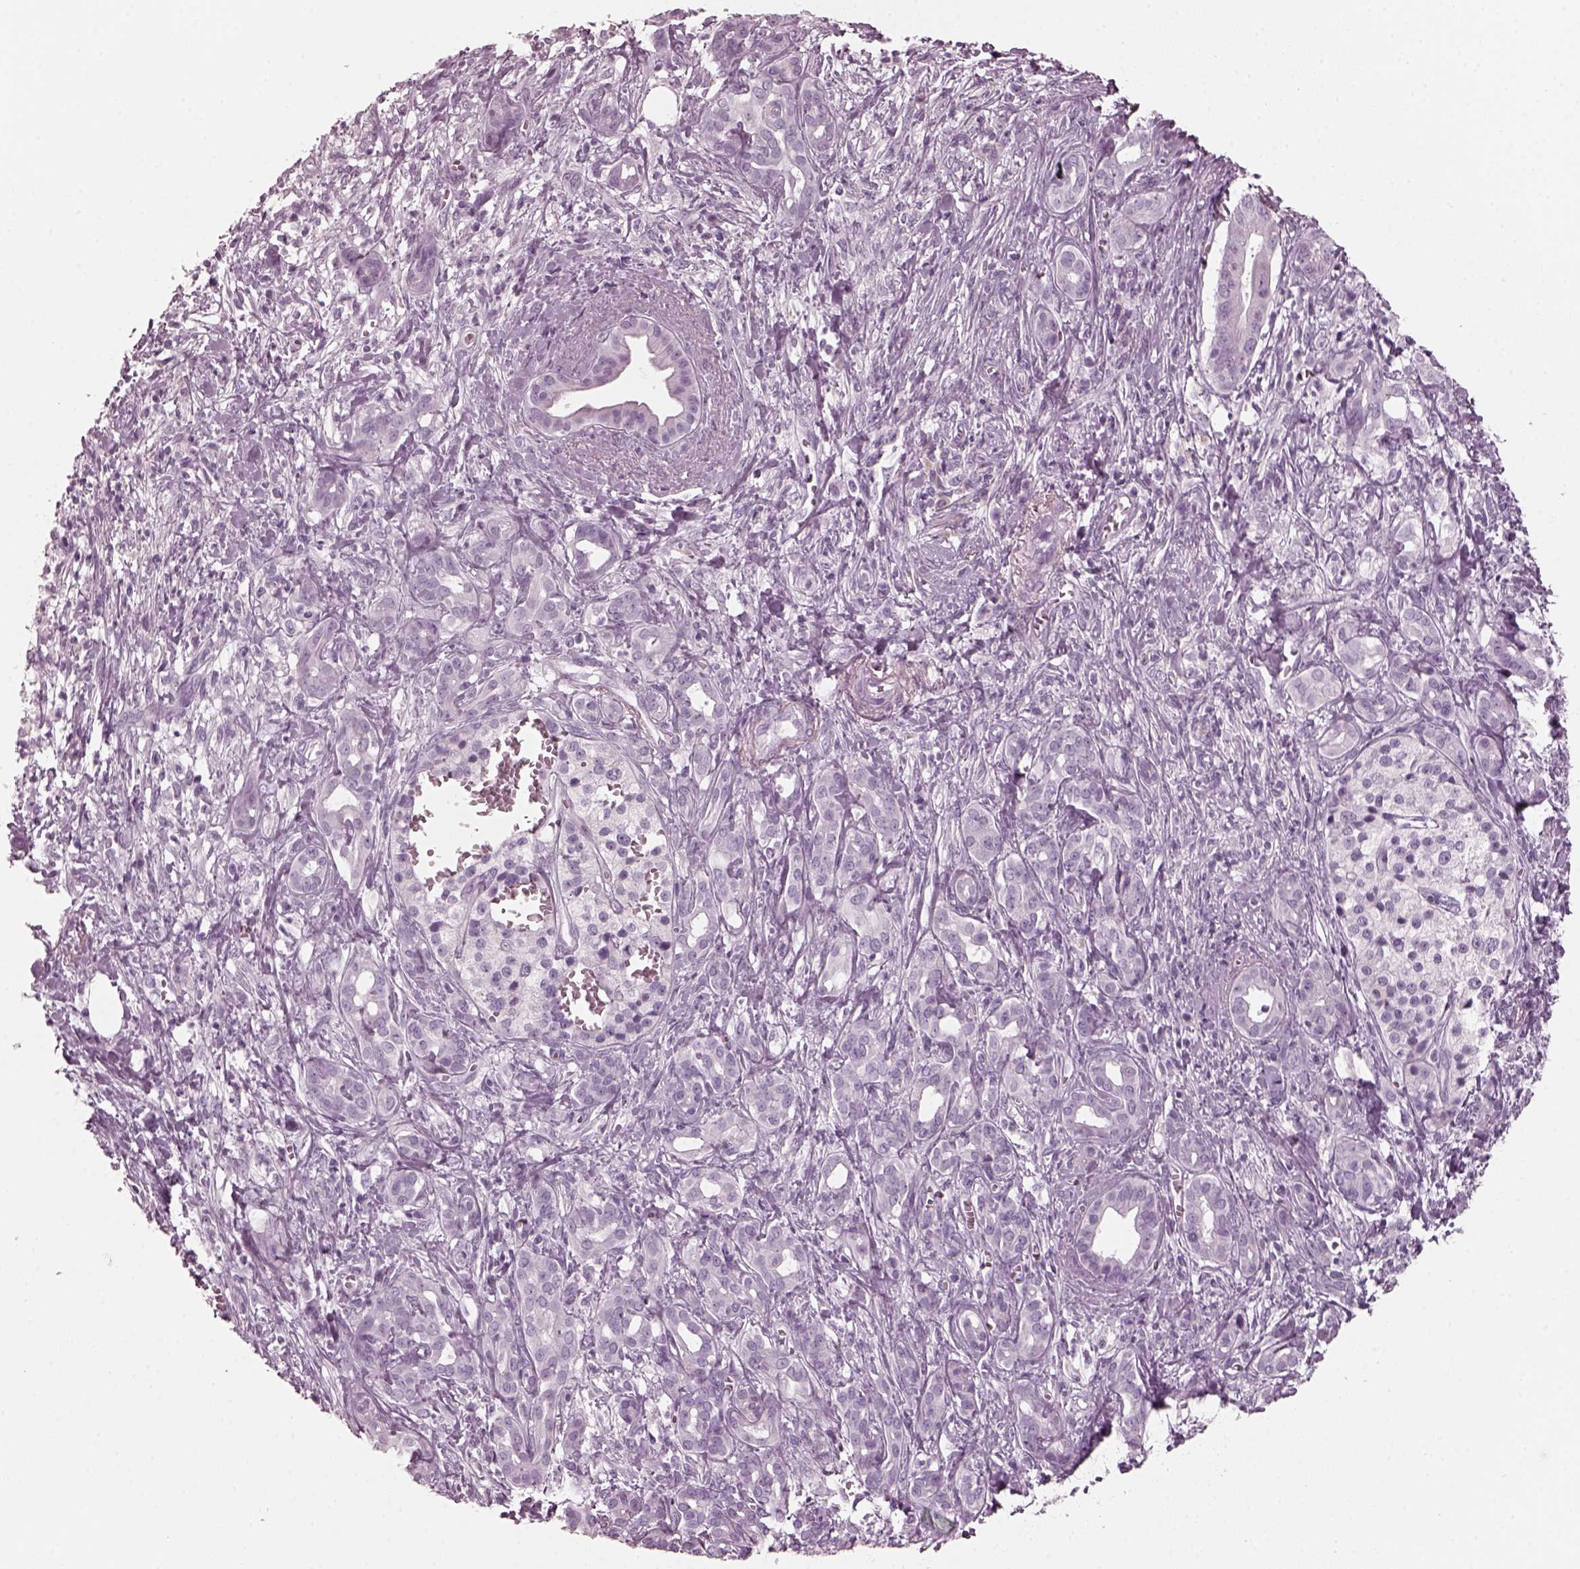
{"staining": {"intensity": "negative", "quantity": "none", "location": "none"}, "tissue": "pancreatic cancer", "cell_type": "Tumor cells", "image_type": "cancer", "snomed": [{"axis": "morphology", "description": "Adenocarcinoma, NOS"}, {"axis": "topography", "description": "Pancreas"}], "caption": "Tumor cells are negative for protein expression in human pancreatic adenocarcinoma.", "gene": "RCVRN", "patient": {"sex": "male", "age": 61}}